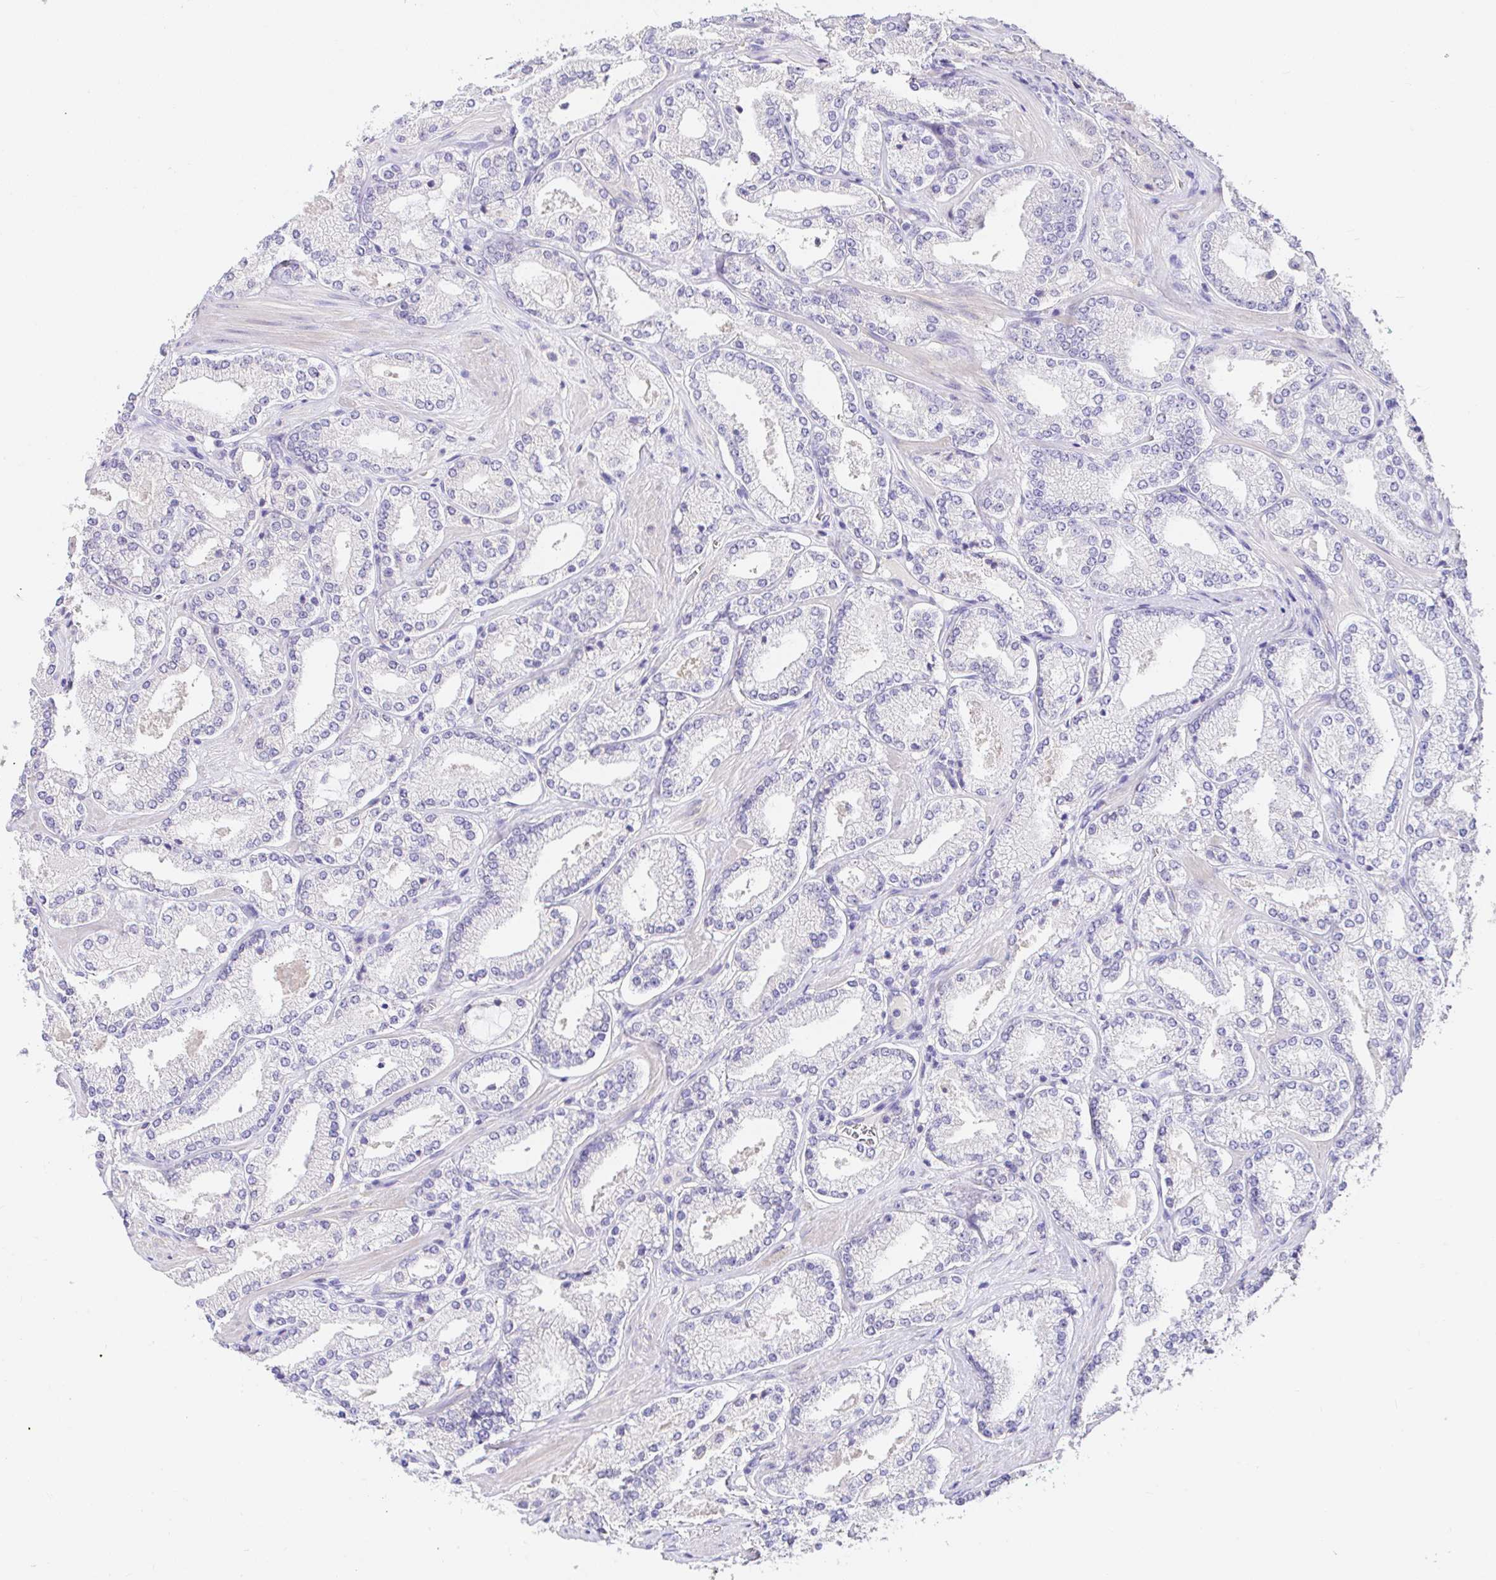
{"staining": {"intensity": "negative", "quantity": "none", "location": "none"}, "tissue": "prostate cancer", "cell_type": "Tumor cells", "image_type": "cancer", "snomed": [{"axis": "morphology", "description": "Adenocarcinoma, High grade"}, {"axis": "topography", "description": "Prostate"}], "caption": "Prostate high-grade adenocarcinoma was stained to show a protein in brown. There is no significant expression in tumor cells.", "gene": "CDO1", "patient": {"sex": "male", "age": 63}}